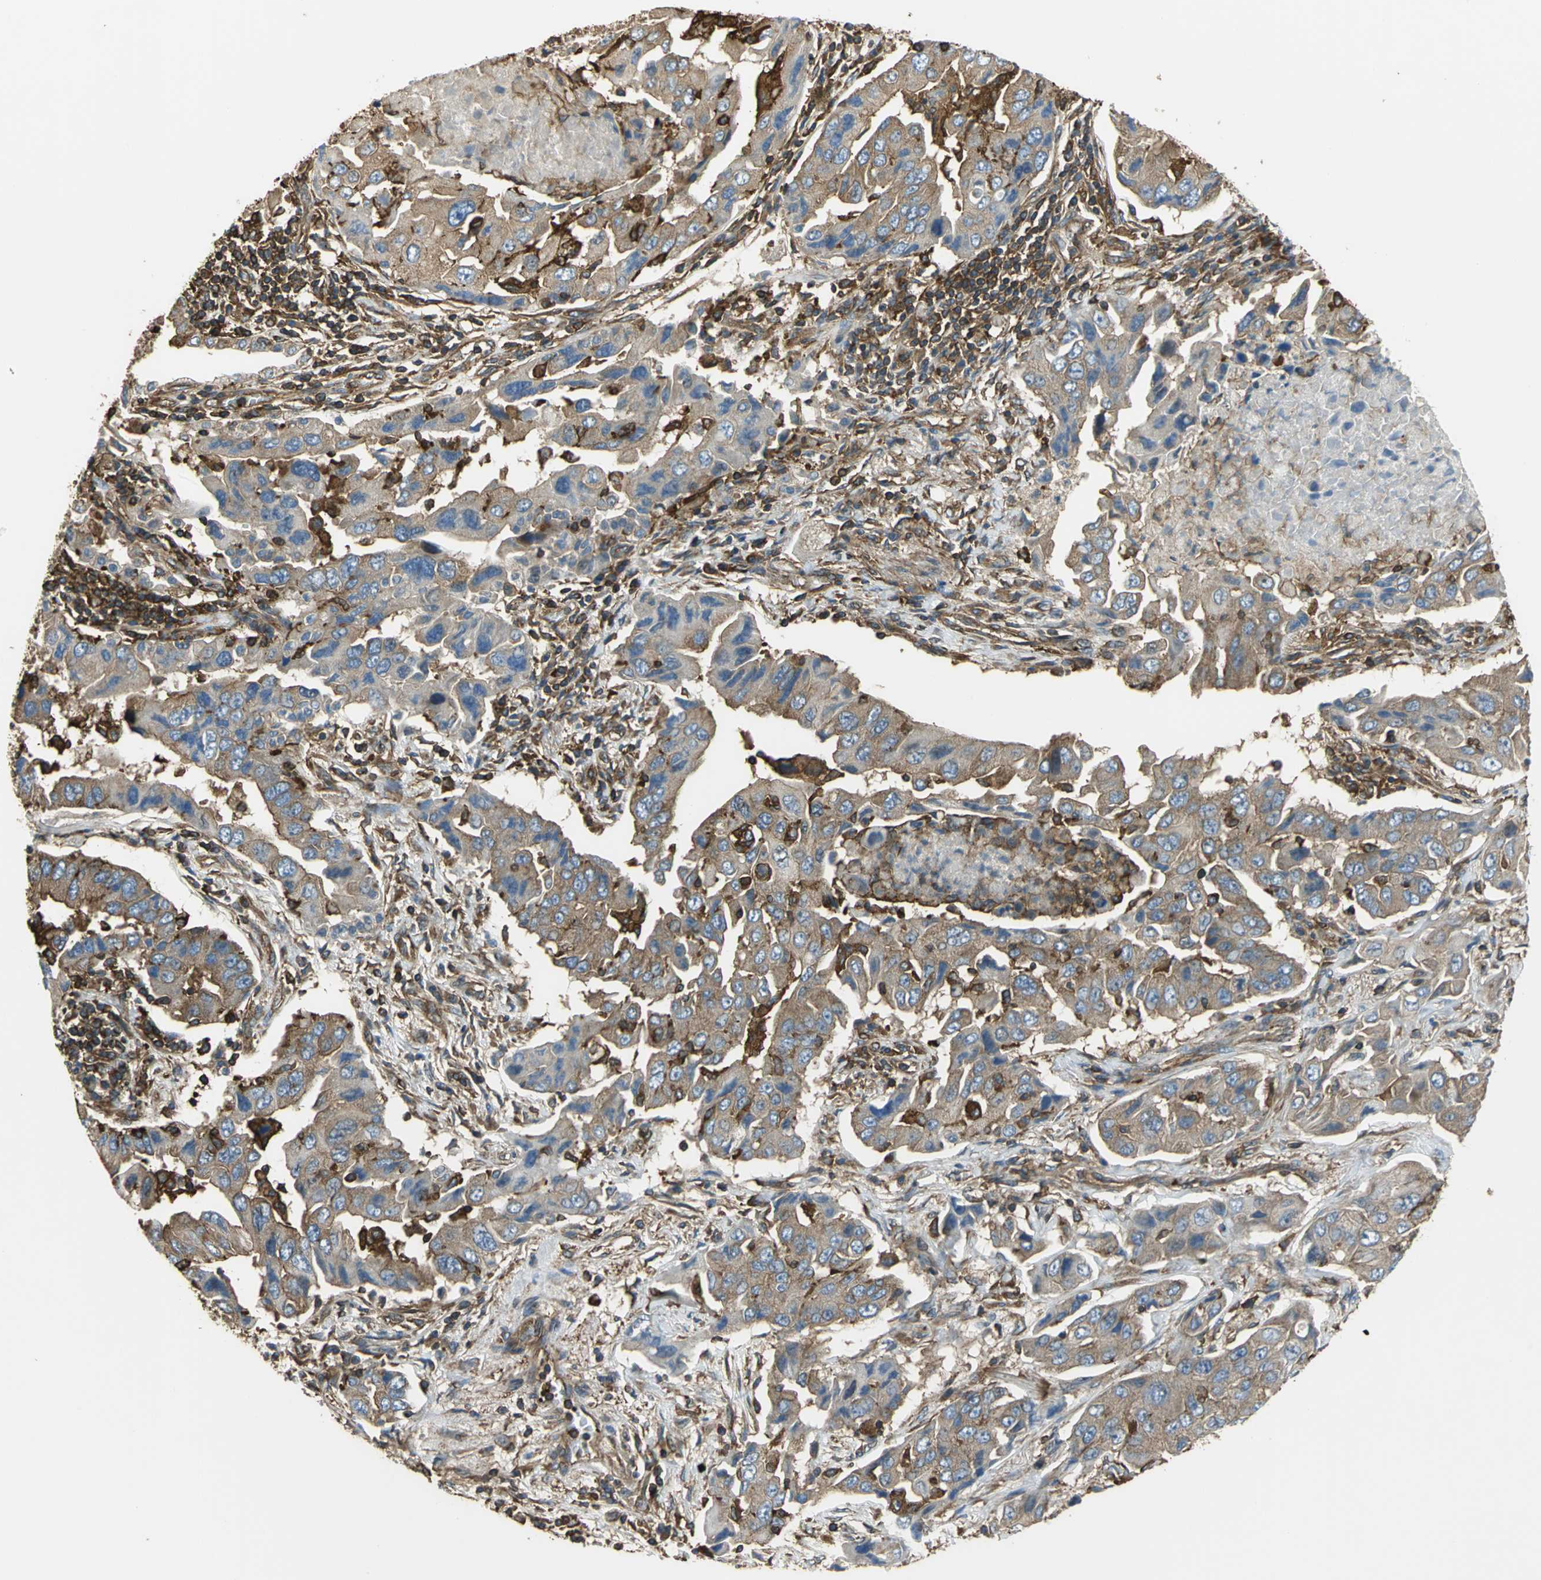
{"staining": {"intensity": "weak", "quantity": "25%-75%", "location": "cytoplasmic/membranous"}, "tissue": "lung cancer", "cell_type": "Tumor cells", "image_type": "cancer", "snomed": [{"axis": "morphology", "description": "Adenocarcinoma, NOS"}, {"axis": "topography", "description": "Lung"}], "caption": "Human lung adenocarcinoma stained with a protein marker displays weak staining in tumor cells.", "gene": "TLN1", "patient": {"sex": "female", "age": 65}}